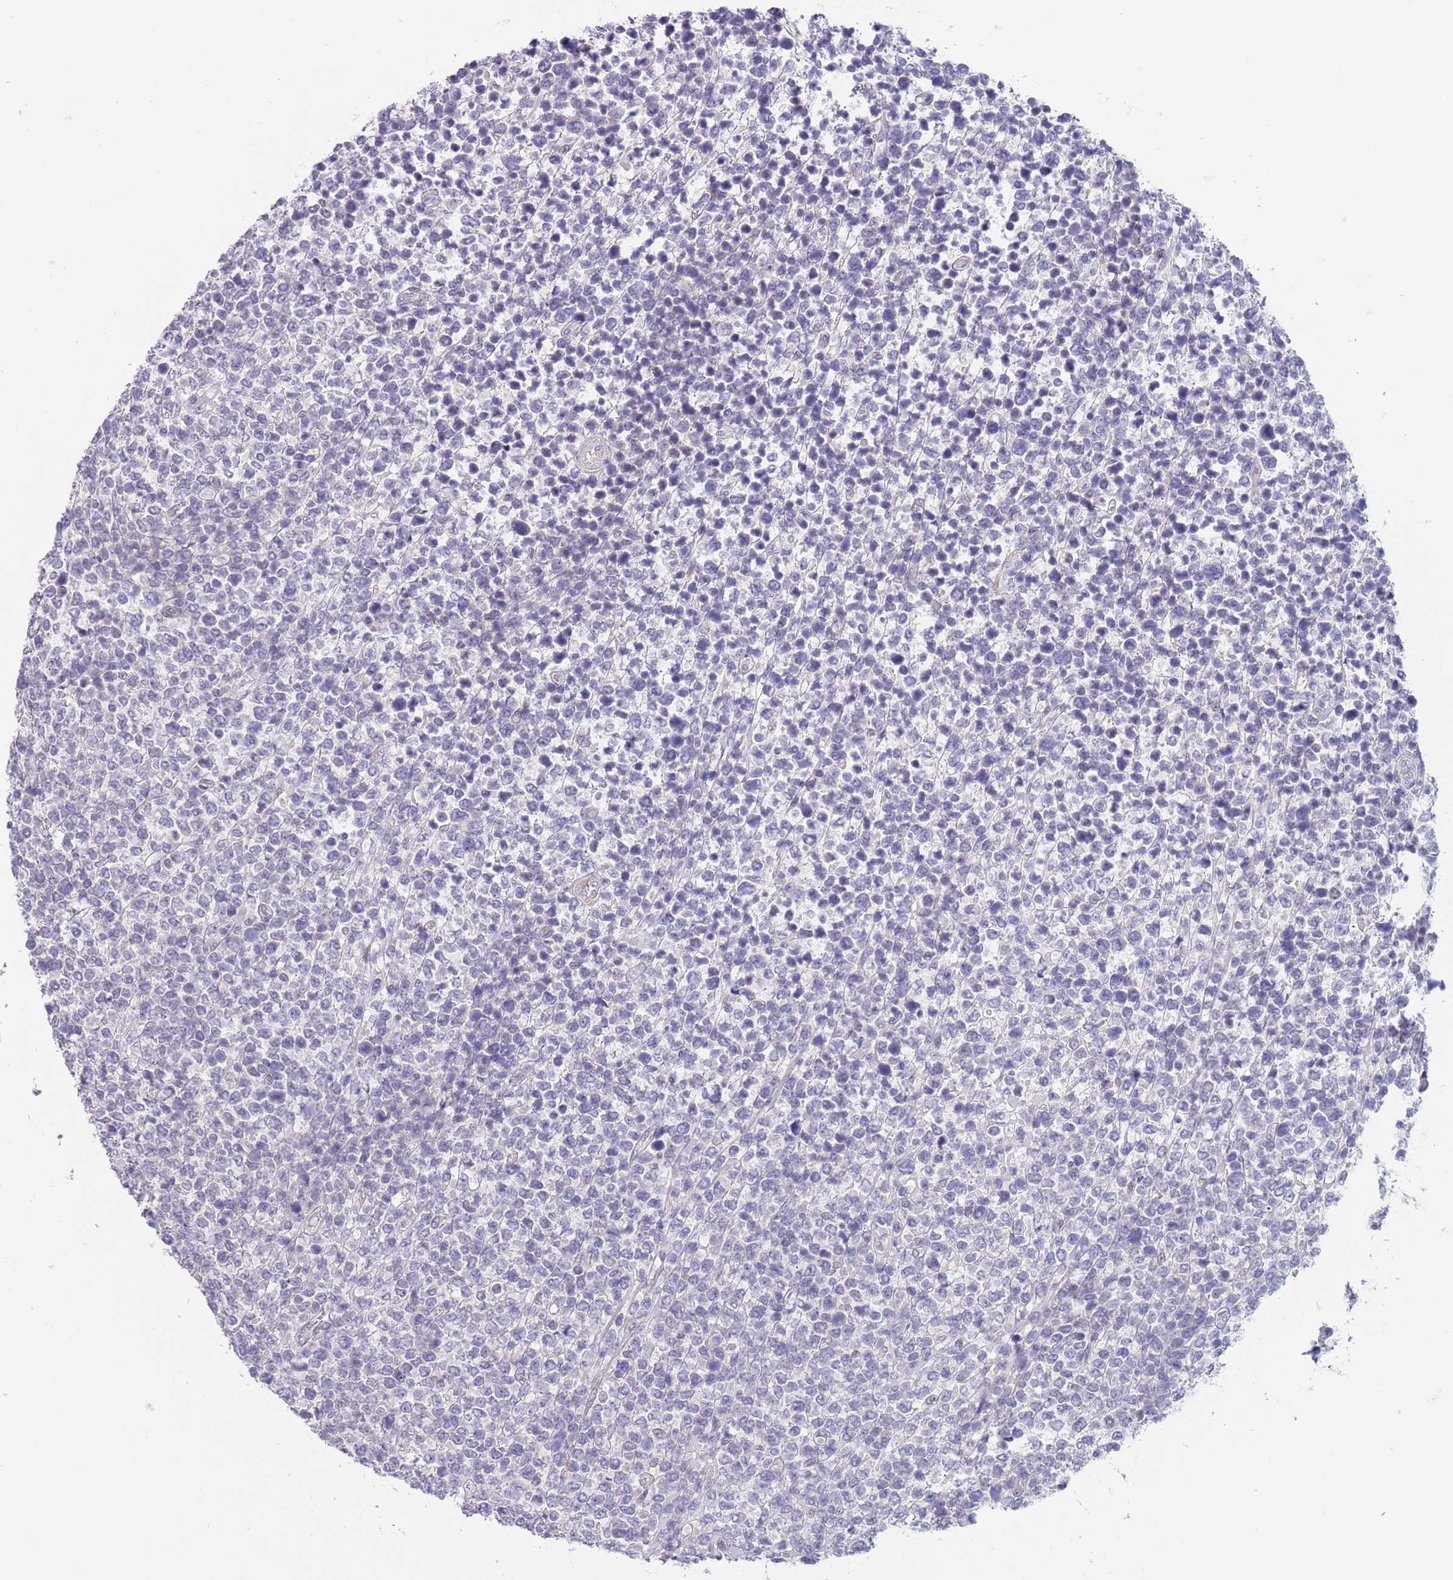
{"staining": {"intensity": "negative", "quantity": "none", "location": "none"}, "tissue": "lymphoma", "cell_type": "Tumor cells", "image_type": "cancer", "snomed": [{"axis": "morphology", "description": "Malignant lymphoma, non-Hodgkin's type, High grade"}, {"axis": "topography", "description": "Soft tissue"}], "caption": "This is a image of immunohistochemistry (IHC) staining of lymphoma, which shows no positivity in tumor cells.", "gene": "RNF169", "patient": {"sex": "female", "age": 56}}